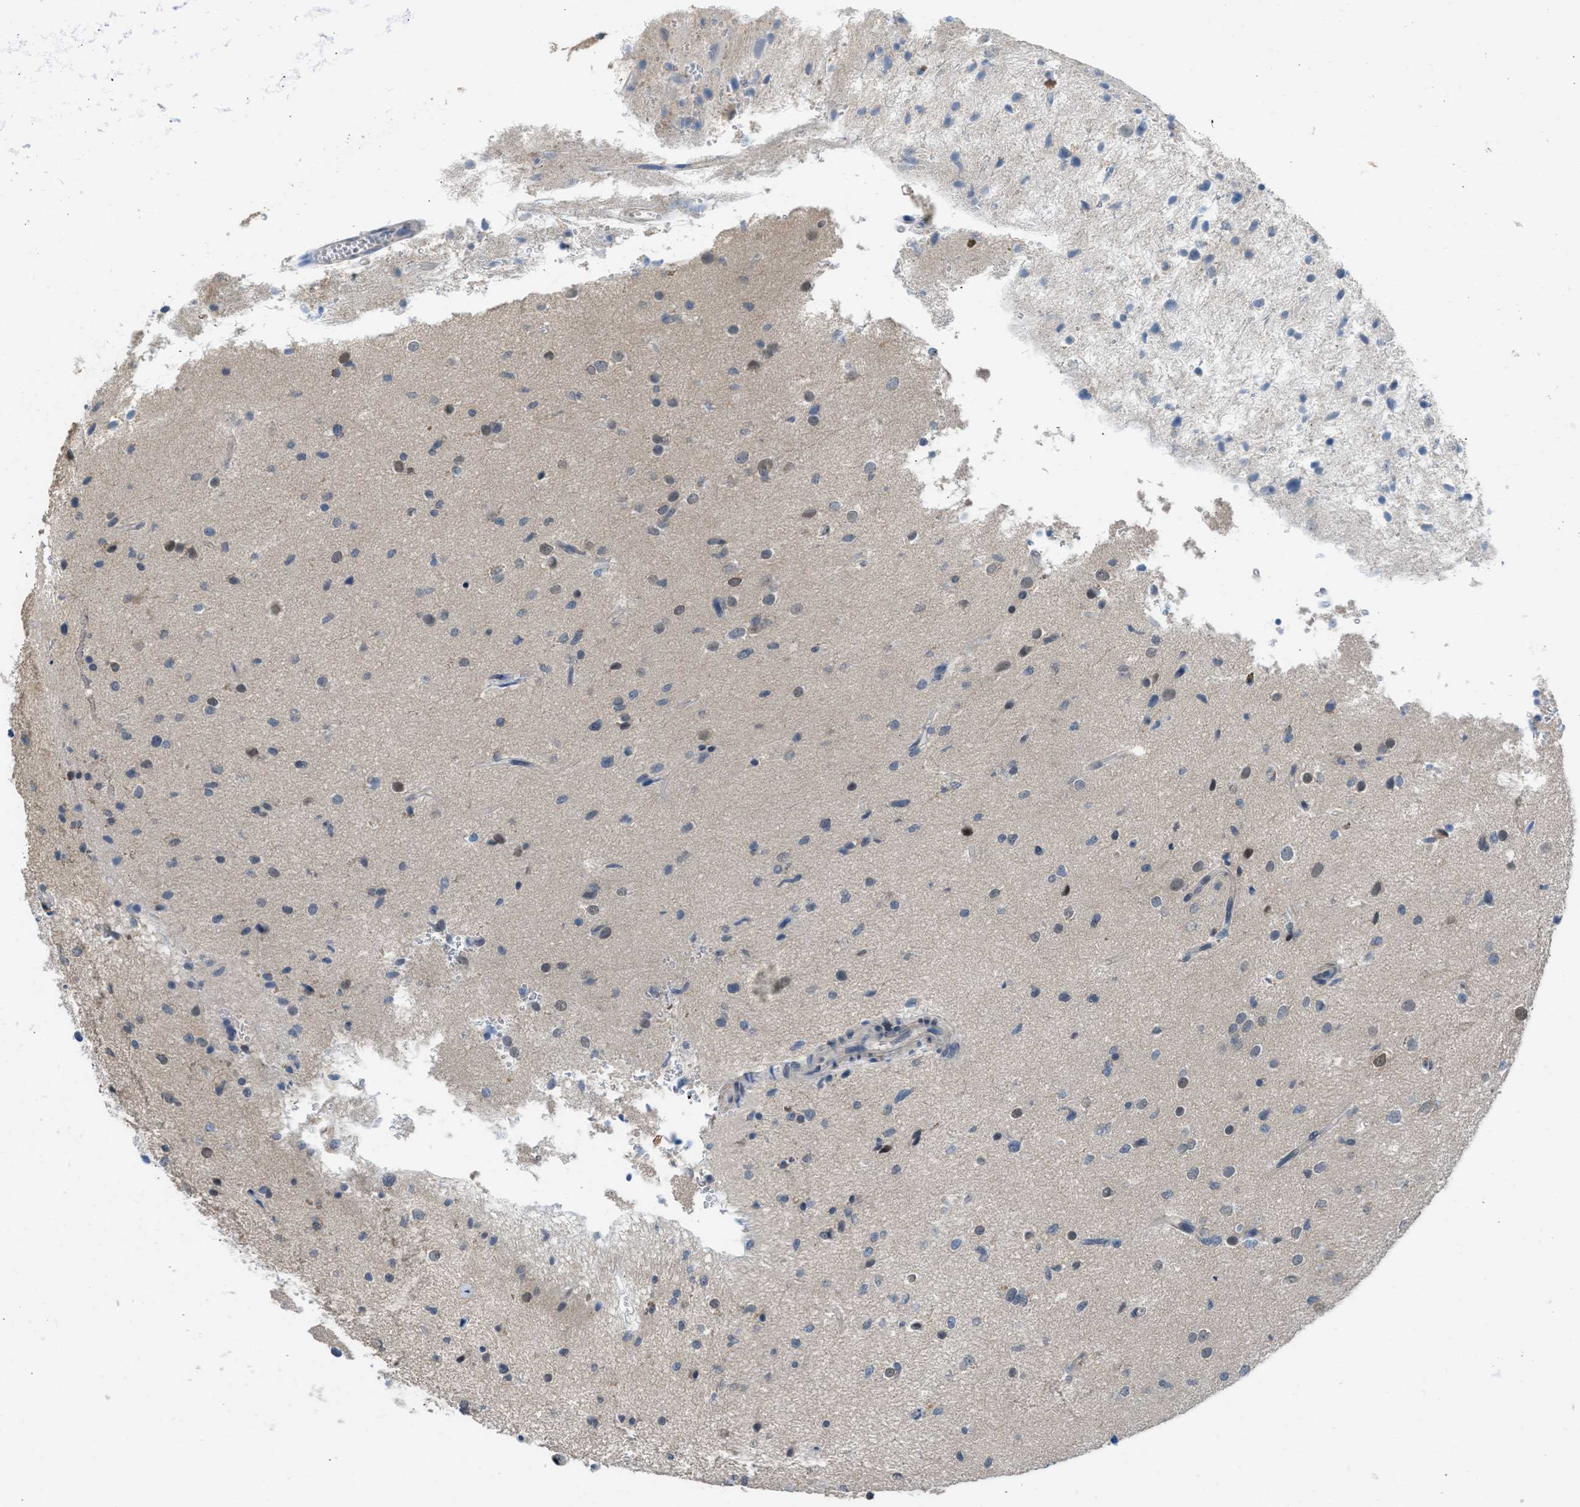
{"staining": {"intensity": "moderate", "quantity": "<25%", "location": "nuclear"}, "tissue": "glioma", "cell_type": "Tumor cells", "image_type": "cancer", "snomed": [{"axis": "morphology", "description": "Glioma, malignant, High grade"}, {"axis": "topography", "description": "Brain"}], "caption": "Glioma stained for a protein reveals moderate nuclear positivity in tumor cells.", "gene": "TTBK2", "patient": {"sex": "male", "age": 33}}